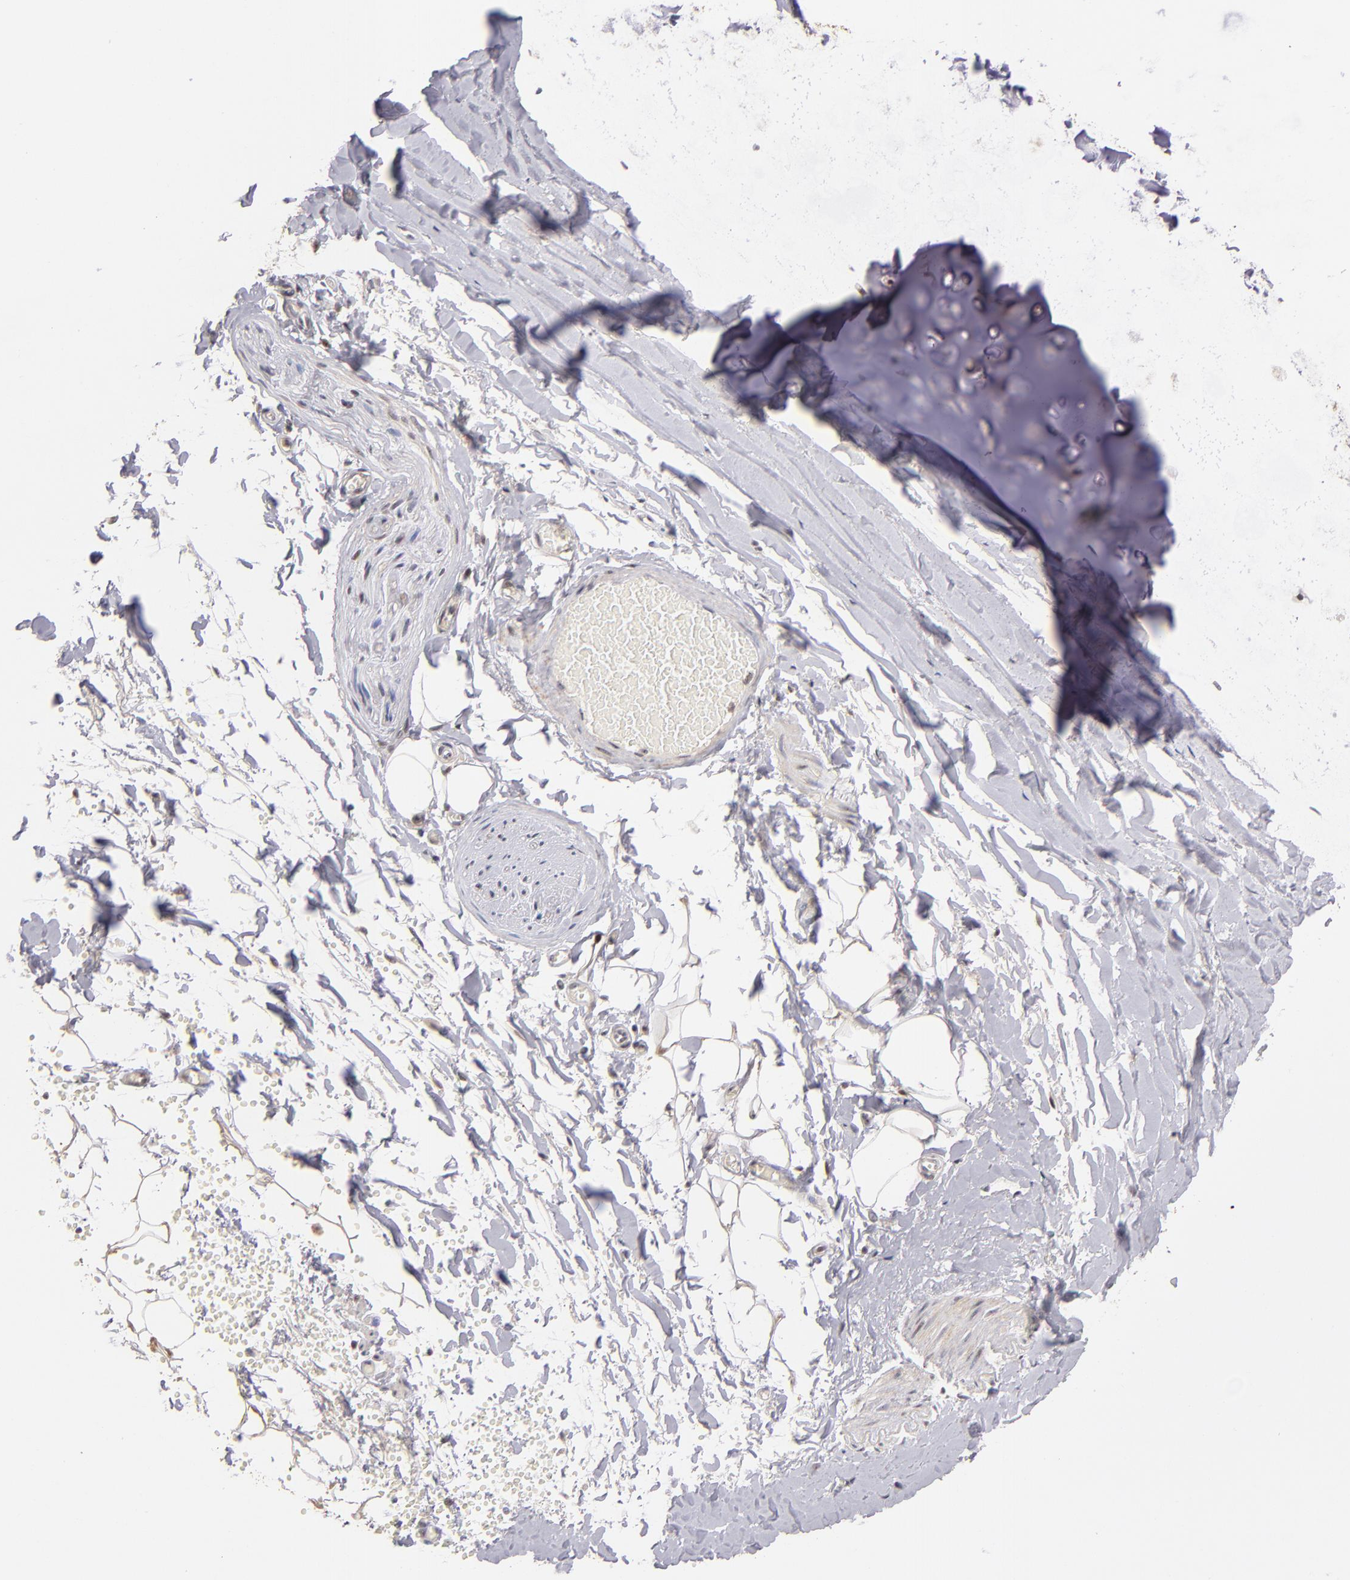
{"staining": {"intensity": "weak", "quantity": ">75%", "location": "nuclear"}, "tissue": "adipose tissue", "cell_type": "Adipocytes", "image_type": "normal", "snomed": [{"axis": "morphology", "description": "Normal tissue, NOS"}, {"axis": "topography", "description": "Bronchus"}, {"axis": "topography", "description": "Lung"}], "caption": "This is an image of immunohistochemistry staining of normal adipose tissue, which shows weak expression in the nuclear of adipocytes.", "gene": "PCNX4", "patient": {"sex": "female", "age": 56}}